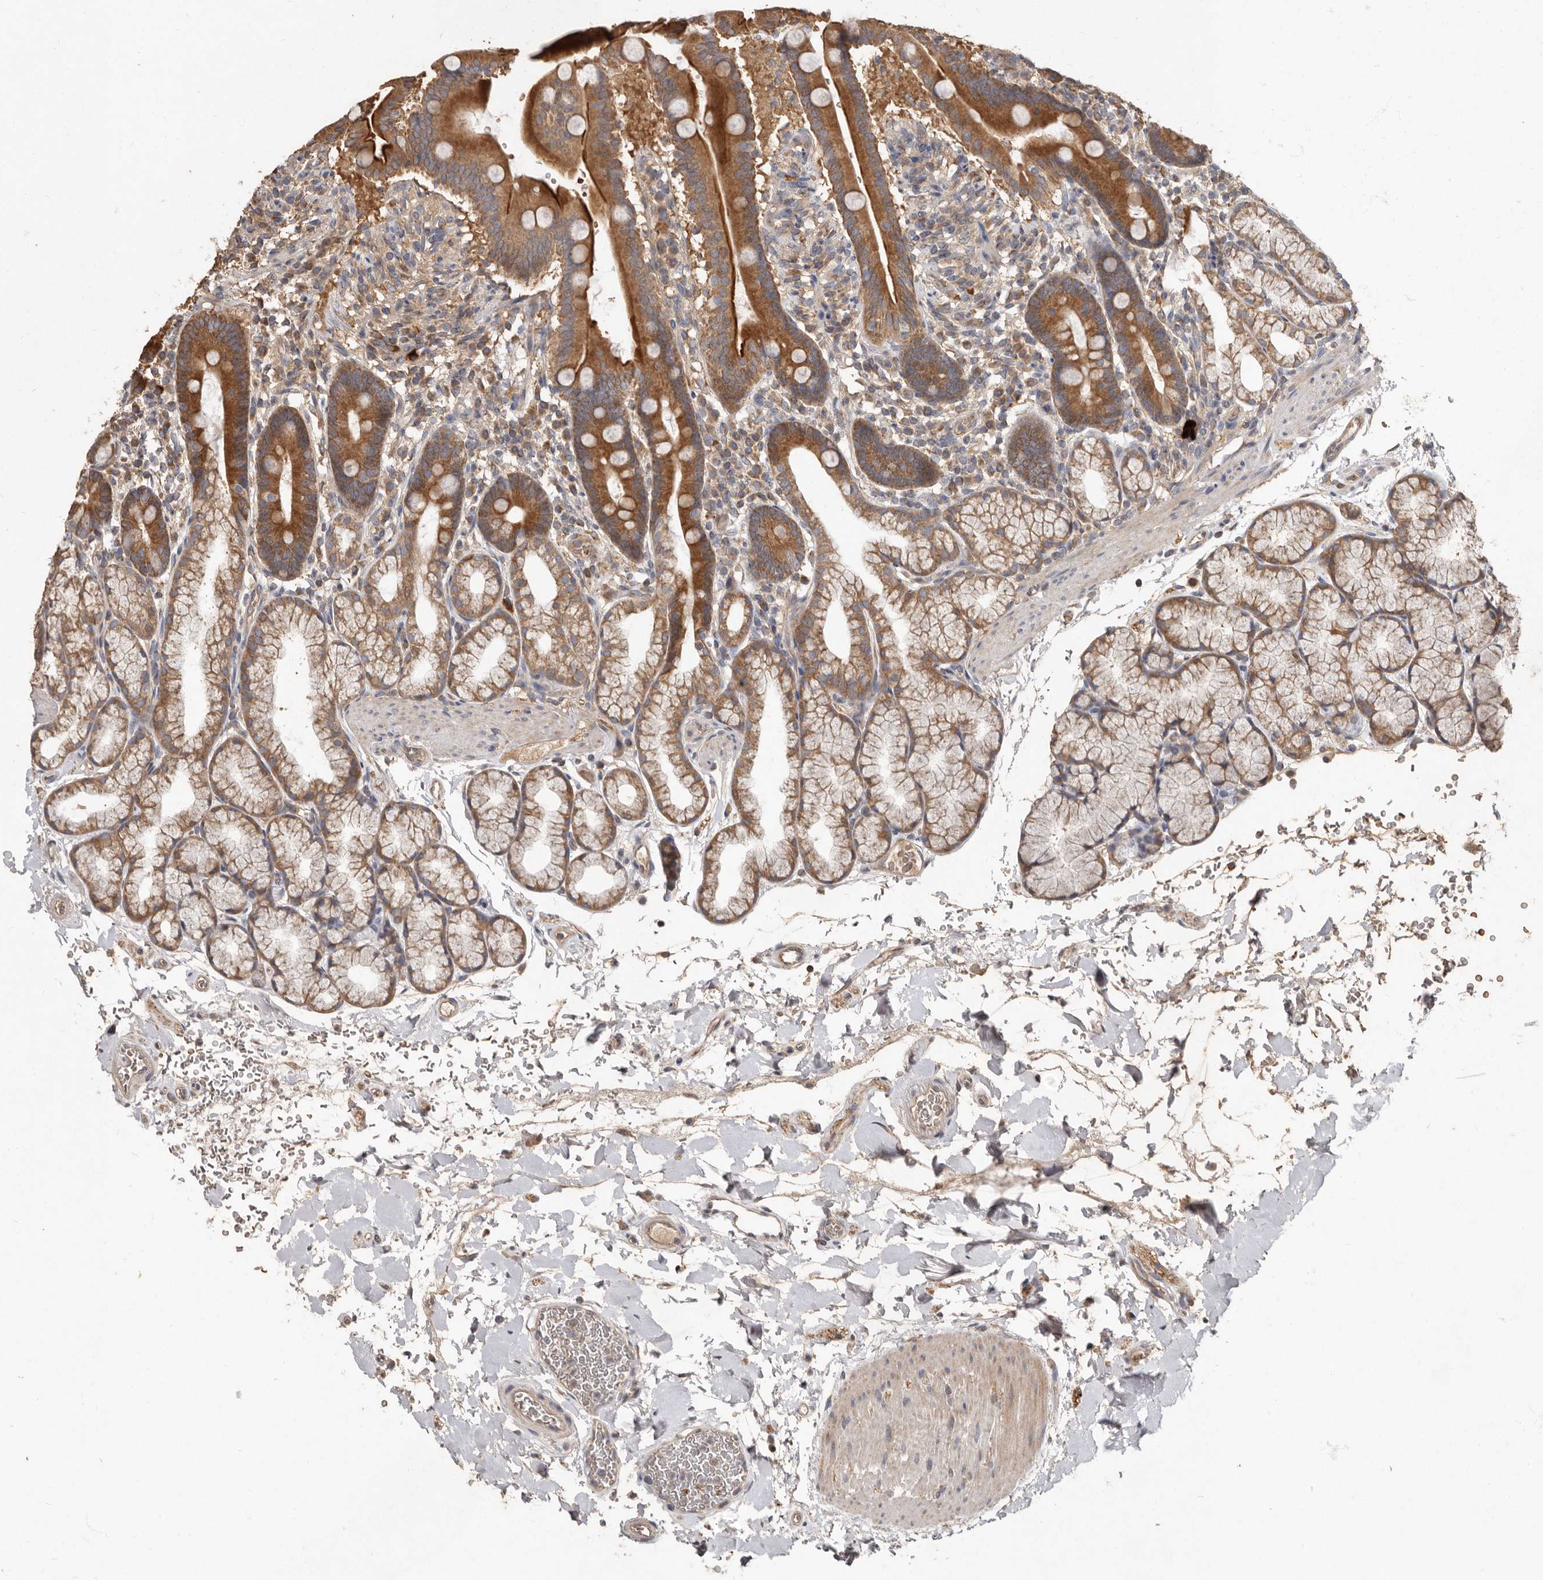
{"staining": {"intensity": "moderate", "quantity": ">75%", "location": "cytoplasmic/membranous"}, "tissue": "duodenum", "cell_type": "Glandular cells", "image_type": "normal", "snomed": [{"axis": "morphology", "description": "Normal tissue, NOS"}, {"axis": "topography", "description": "Duodenum"}], "caption": "Unremarkable duodenum exhibits moderate cytoplasmic/membranous staining in about >75% of glandular cells, visualized by immunohistochemistry. The protein of interest is stained brown, and the nuclei are stained in blue (DAB (3,3'-diaminobenzidine) IHC with brightfield microscopy, high magnification).", "gene": "KIF26B", "patient": {"sex": "male", "age": 54}}